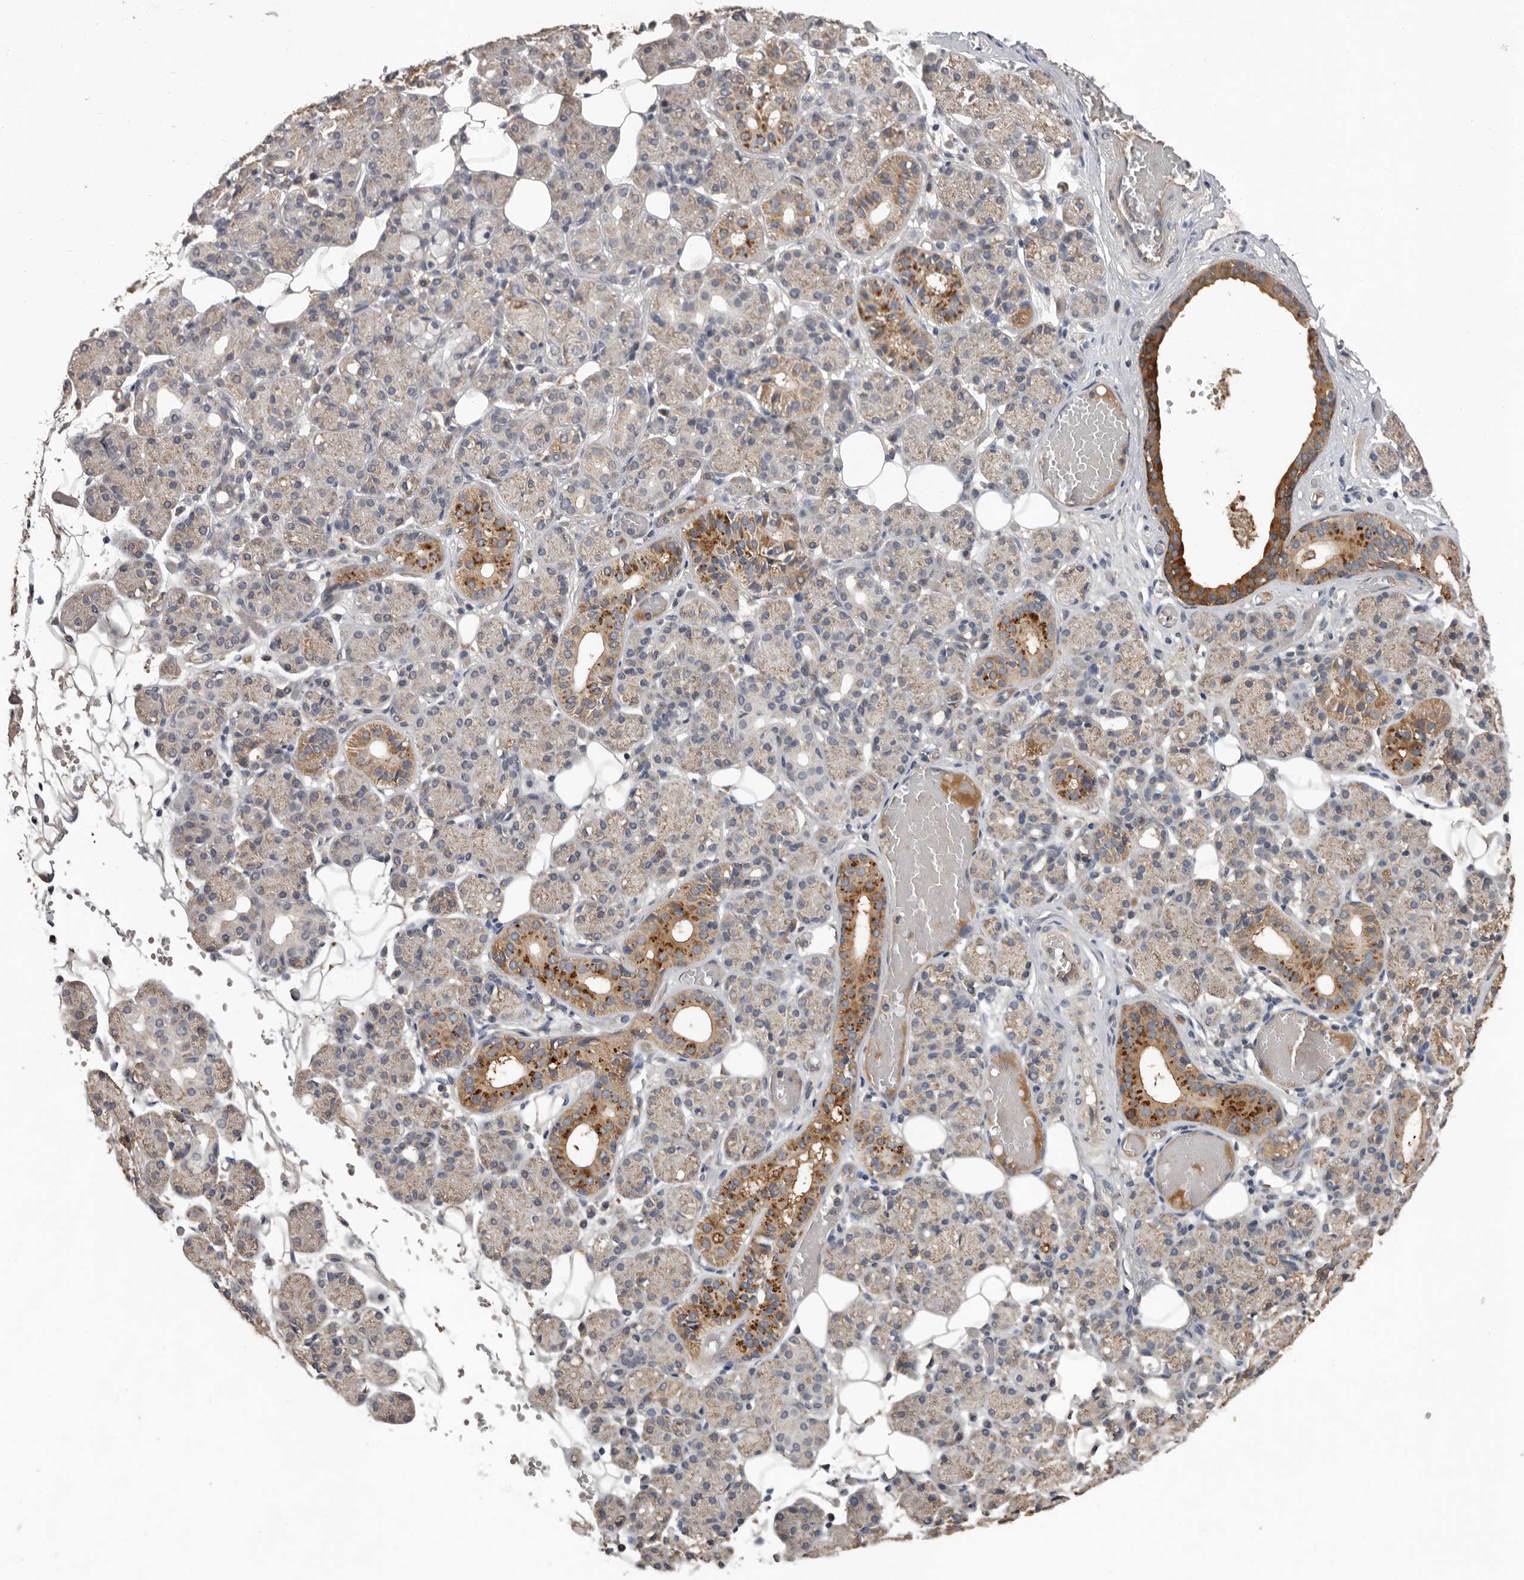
{"staining": {"intensity": "strong", "quantity": "<25%", "location": "cytoplasmic/membranous"}, "tissue": "salivary gland", "cell_type": "Glandular cells", "image_type": "normal", "snomed": [{"axis": "morphology", "description": "Normal tissue, NOS"}, {"axis": "topography", "description": "Salivary gland"}], "caption": "Strong cytoplasmic/membranous protein staining is seen in about <25% of glandular cells in salivary gland. The staining is performed using DAB brown chromogen to label protein expression. The nuclei are counter-stained blue using hematoxylin.", "gene": "MTF1", "patient": {"sex": "male", "age": 63}}